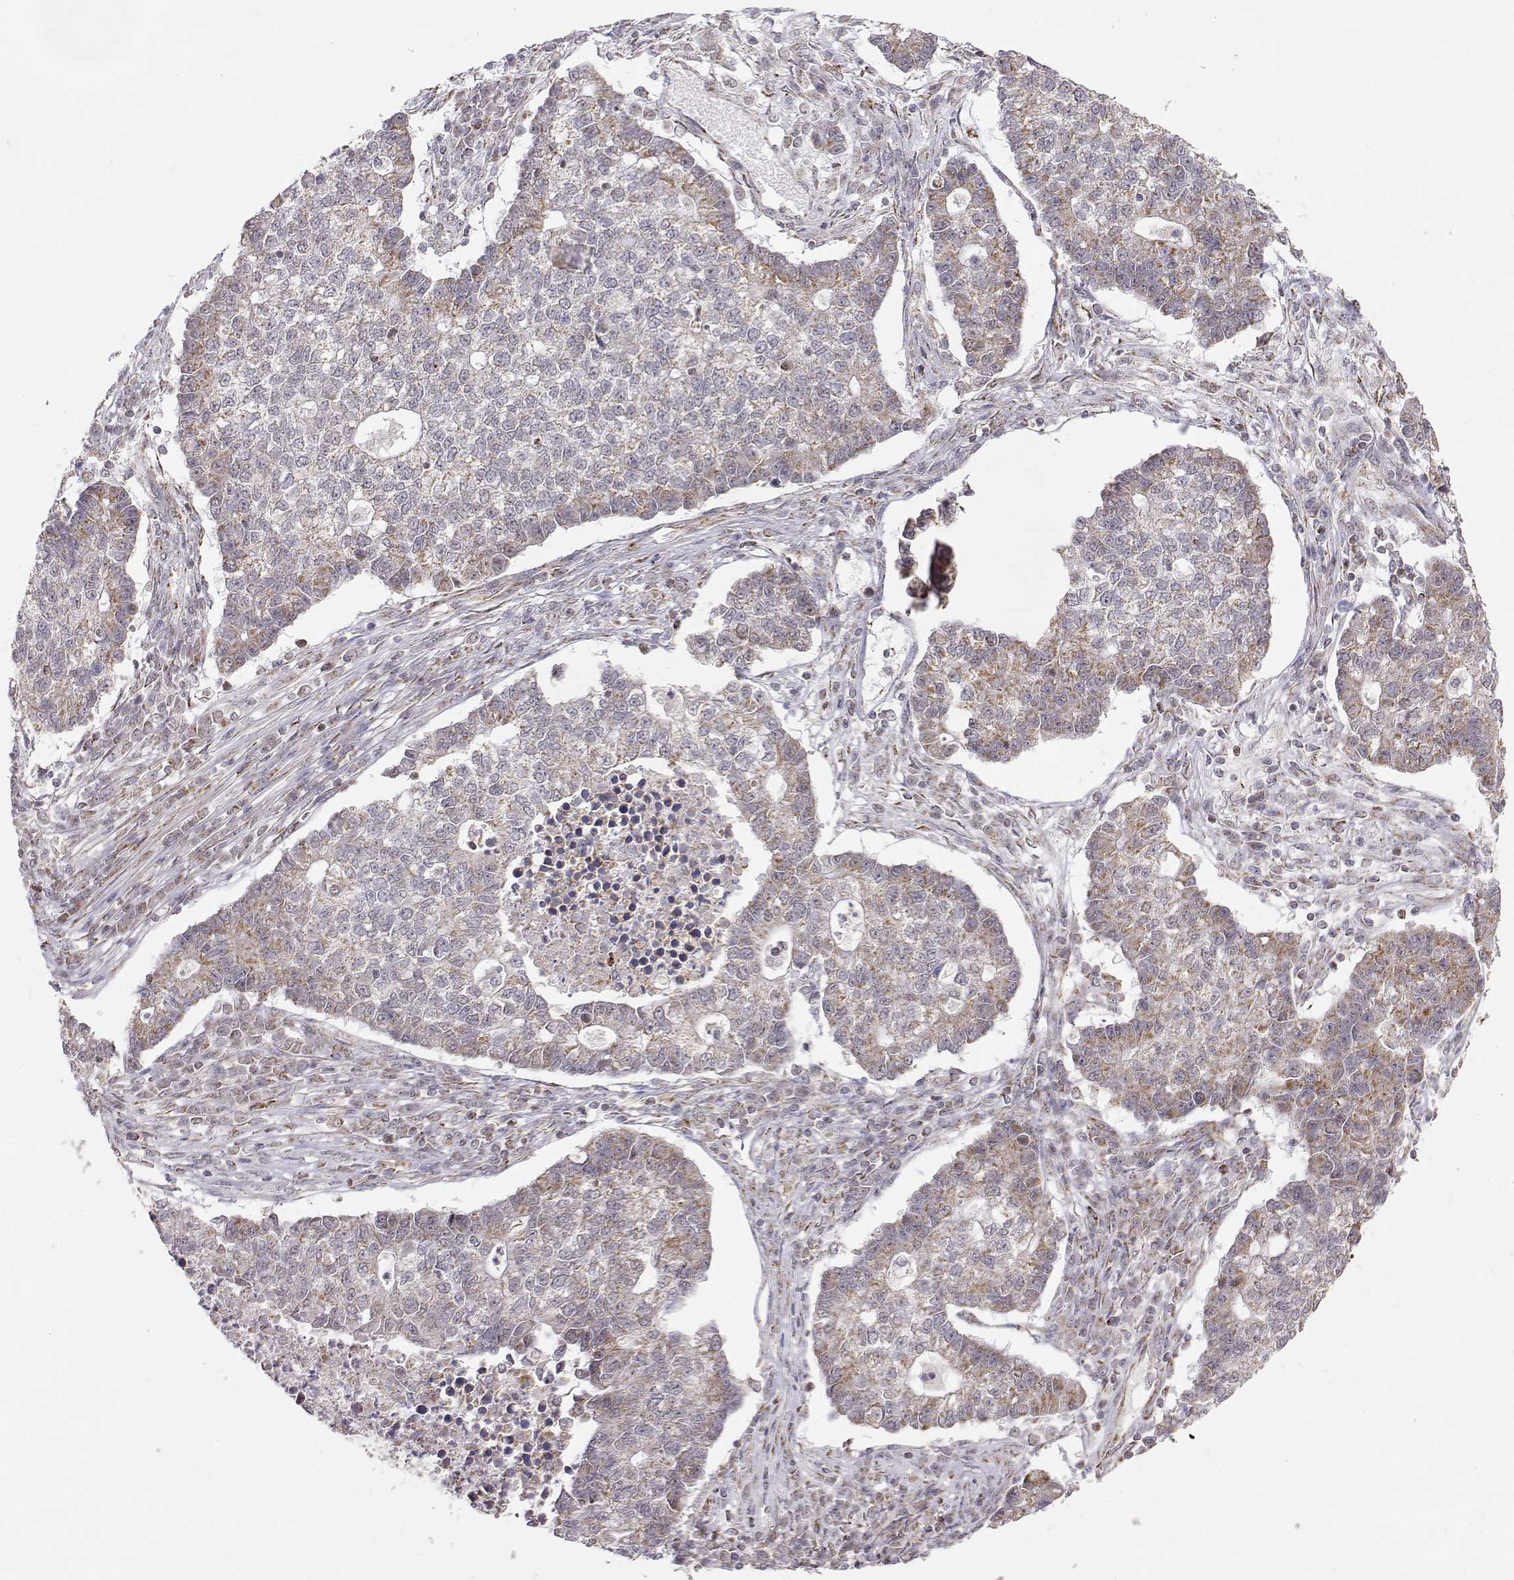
{"staining": {"intensity": "weak", "quantity": "25%-75%", "location": "cytoplasmic/membranous"}, "tissue": "lung cancer", "cell_type": "Tumor cells", "image_type": "cancer", "snomed": [{"axis": "morphology", "description": "Adenocarcinoma, NOS"}, {"axis": "topography", "description": "Lung"}], "caption": "IHC image of lung cancer (adenocarcinoma) stained for a protein (brown), which shows low levels of weak cytoplasmic/membranous positivity in approximately 25%-75% of tumor cells.", "gene": "EXOG", "patient": {"sex": "male", "age": 57}}